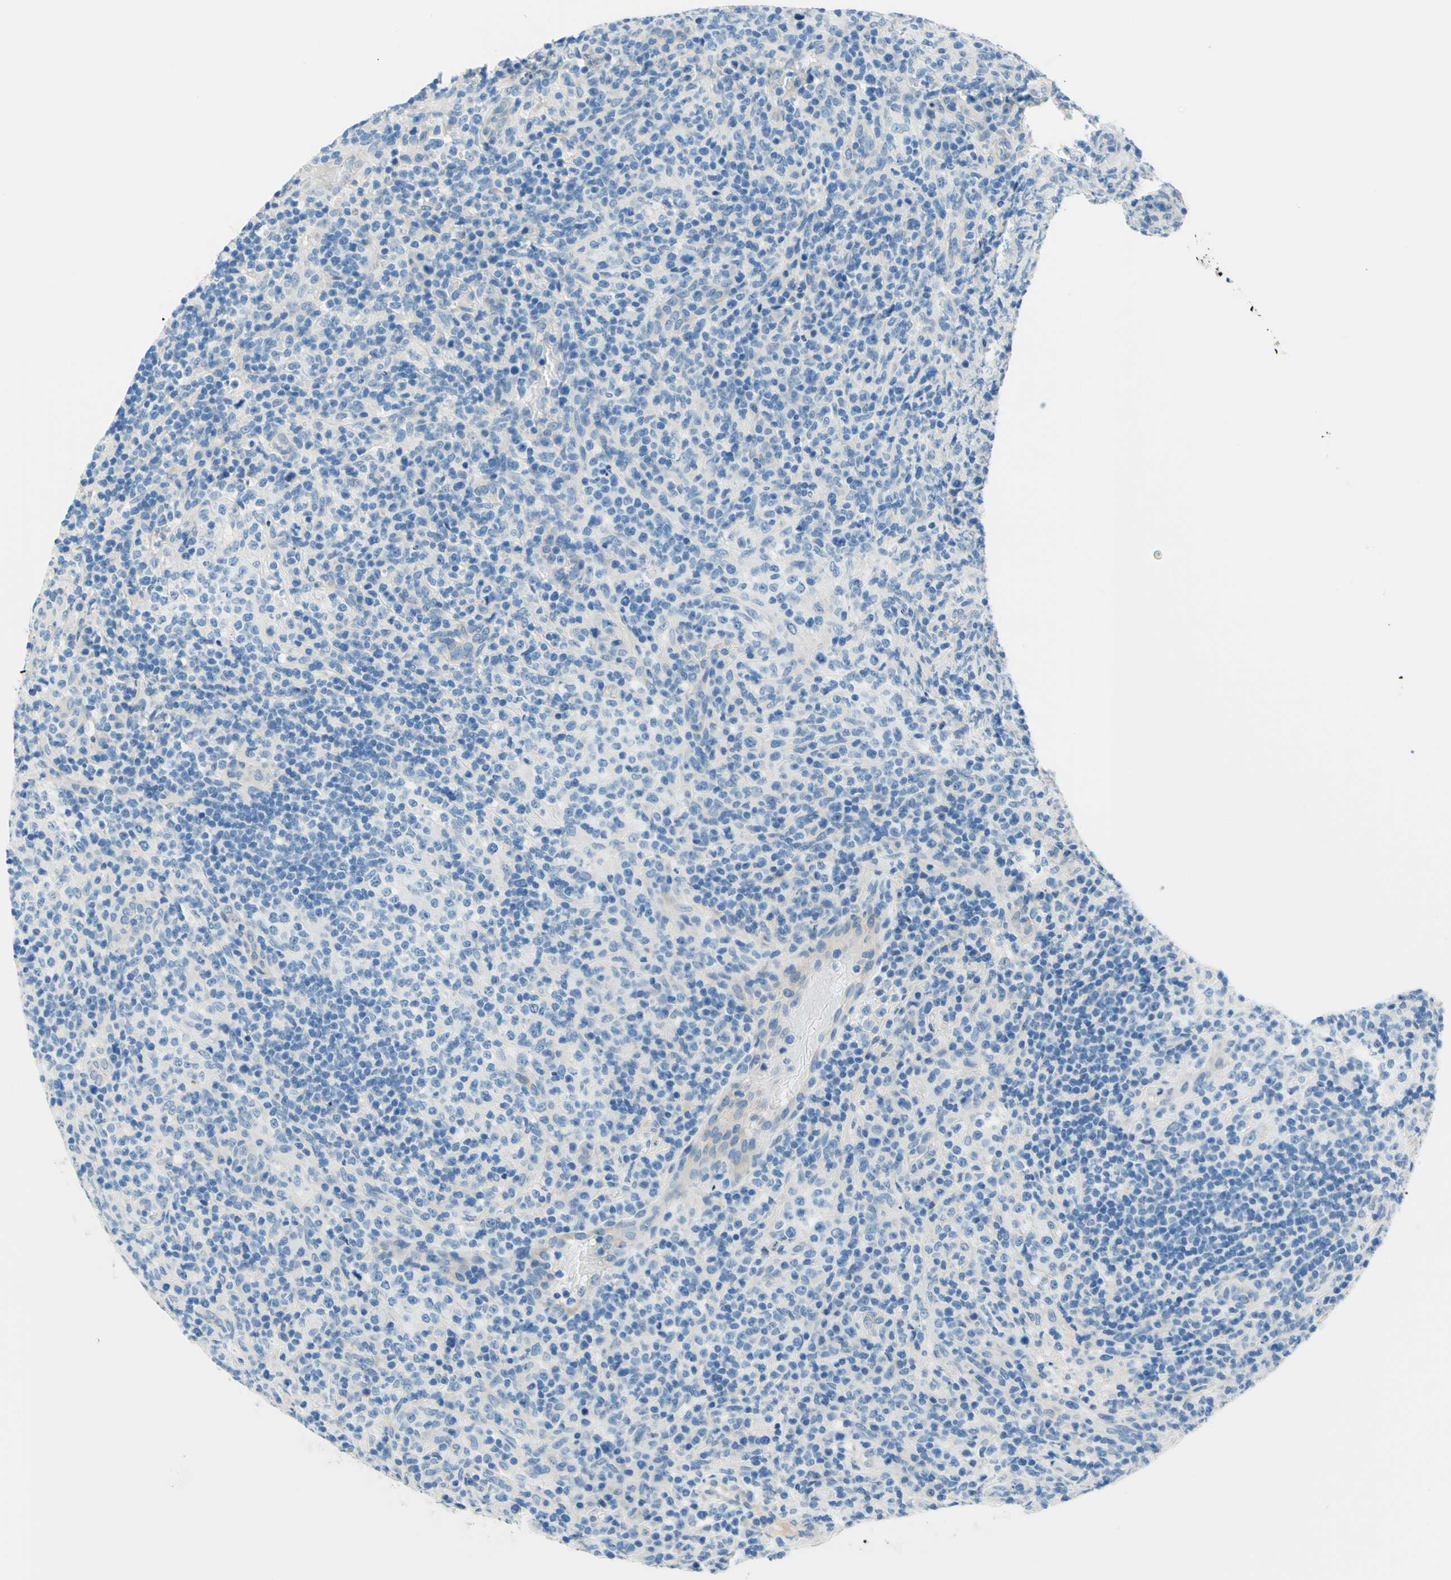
{"staining": {"intensity": "negative", "quantity": "none", "location": "none"}, "tissue": "lymphoma", "cell_type": "Tumor cells", "image_type": "cancer", "snomed": [{"axis": "morphology", "description": "Malignant lymphoma, non-Hodgkin's type, High grade"}, {"axis": "topography", "description": "Lymph node"}], "caption": "A photomicrograph of human lymphoma is negative for staining in tumor cells.", "gene": "PASD1", "patient": {"sex": "female", "age": 76}}